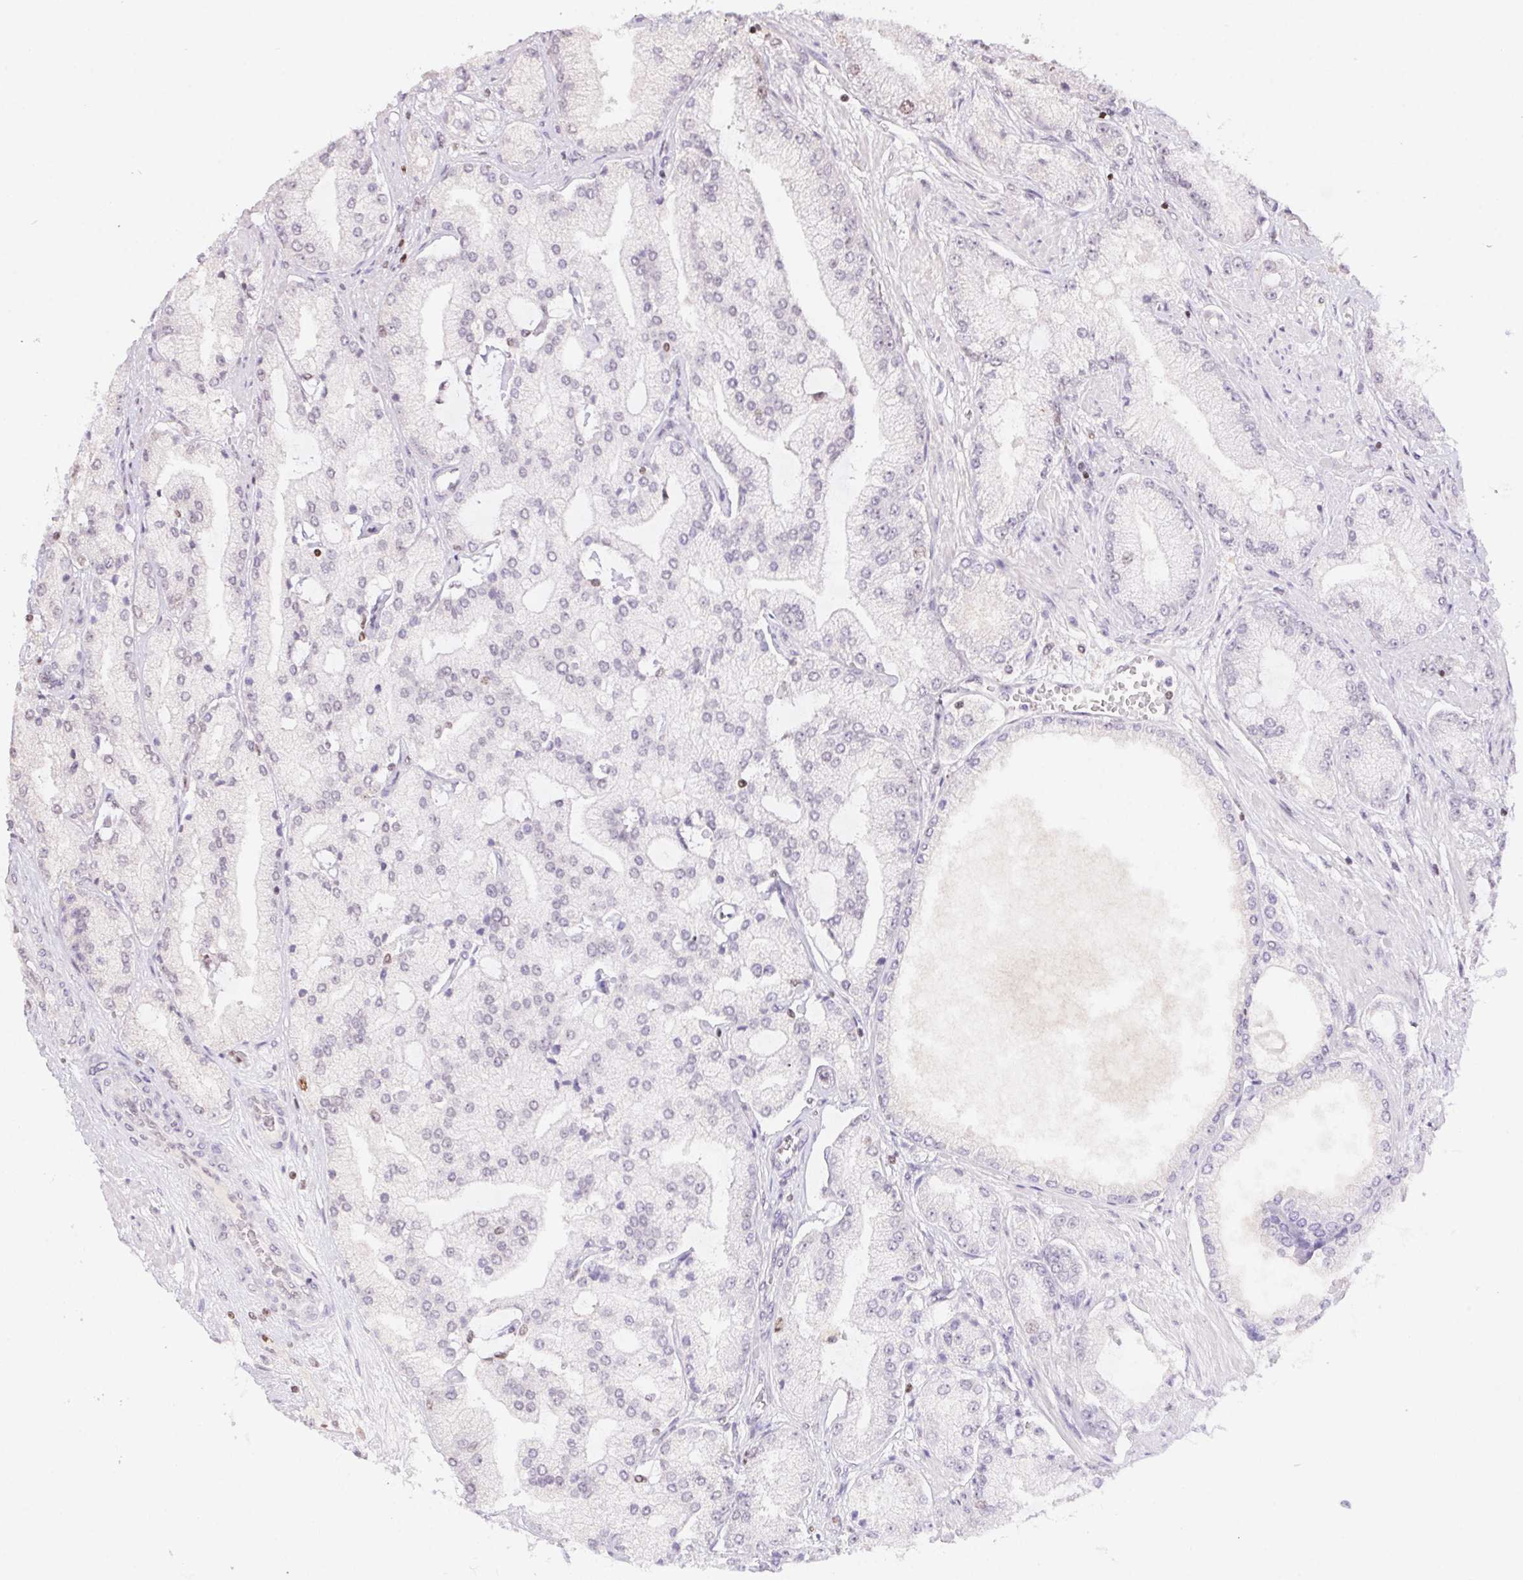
{"staining": {"intensity": "negative", "quantity": "none", "location": "none"}, "tissue": "prostate cancer", "cell_type": "Tumor cells", "image_type": "cancer", "snomed": [{"axis": "morphology", "description": "Adenocarcinoma, High grade"}, {"axis": "topography", "description": "Prostate"}], "caption": "Protein analysis of prostate high-grade adenocarcinoma reveals no significant positivity in tumor cells.", "gene": "POLD3", "patient": {"sex": "male", "age": 68}}